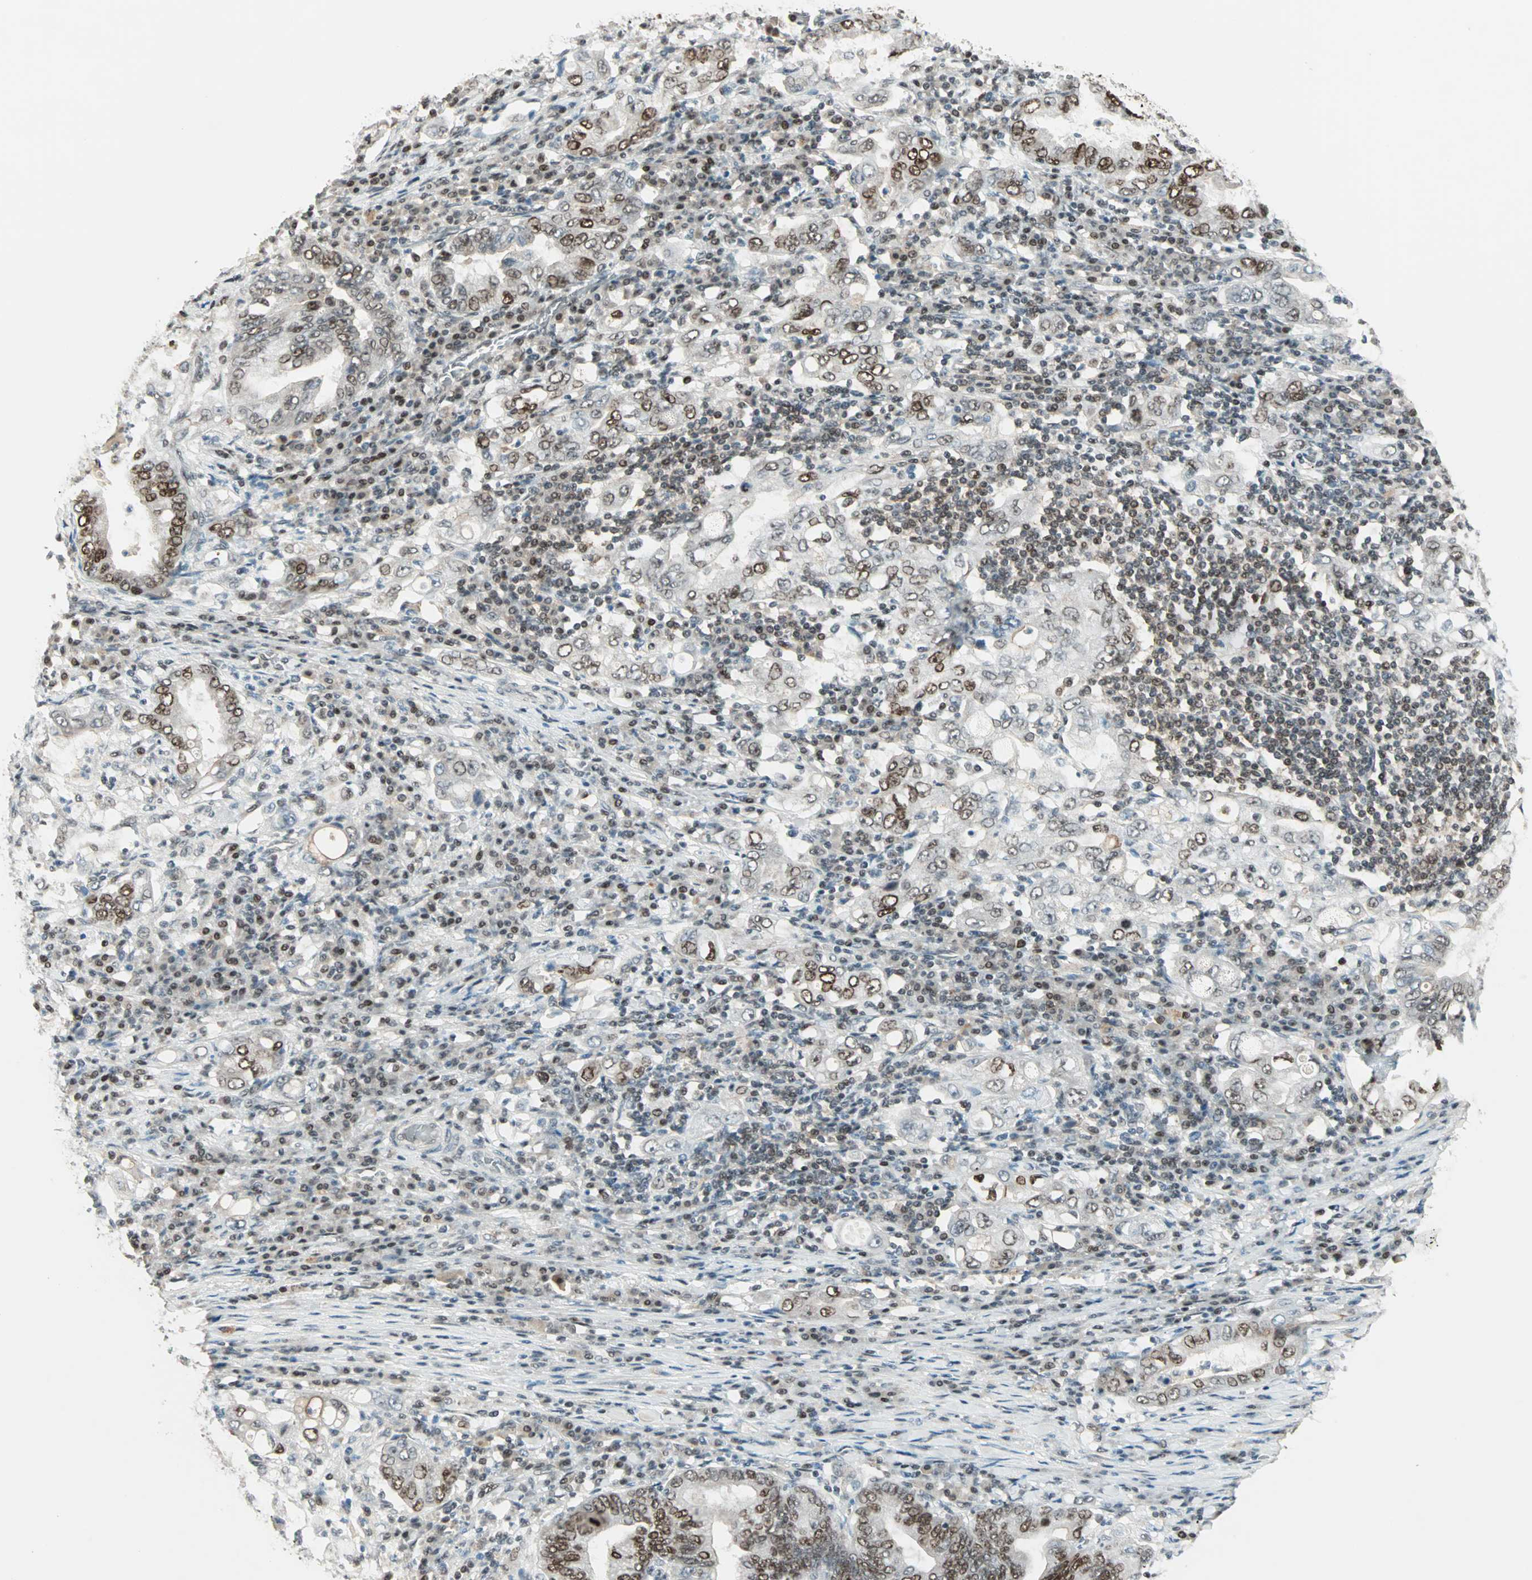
{"staining": {"intensity": "strong", "quantity": ">75%", "location": "nuclear"}, "tissue": "stomach cancer", "cell_type": "Tumor cells", "image_type": "cancer", "snomed": [{"axis": "morphology", "description": "Normal tissue, NOS"}, {"axis": "morphology", "description": "Adenocarcinoma, NOS"}, {"axis": "topography", "description": "Esophagus"}, {"axis": "topography", "description": "Stomach, upper"}, {"axis": "topography", "description": "Peripheral nerve tissue"}], "caption": "Approximately >75% of tumor cells in human stomach cancer exhibit strong nuclear protein positivity as visualized by brown immunohistochemical staining.", "gene": "MDC1", "patient": {"sex": "male", "age": 62}}